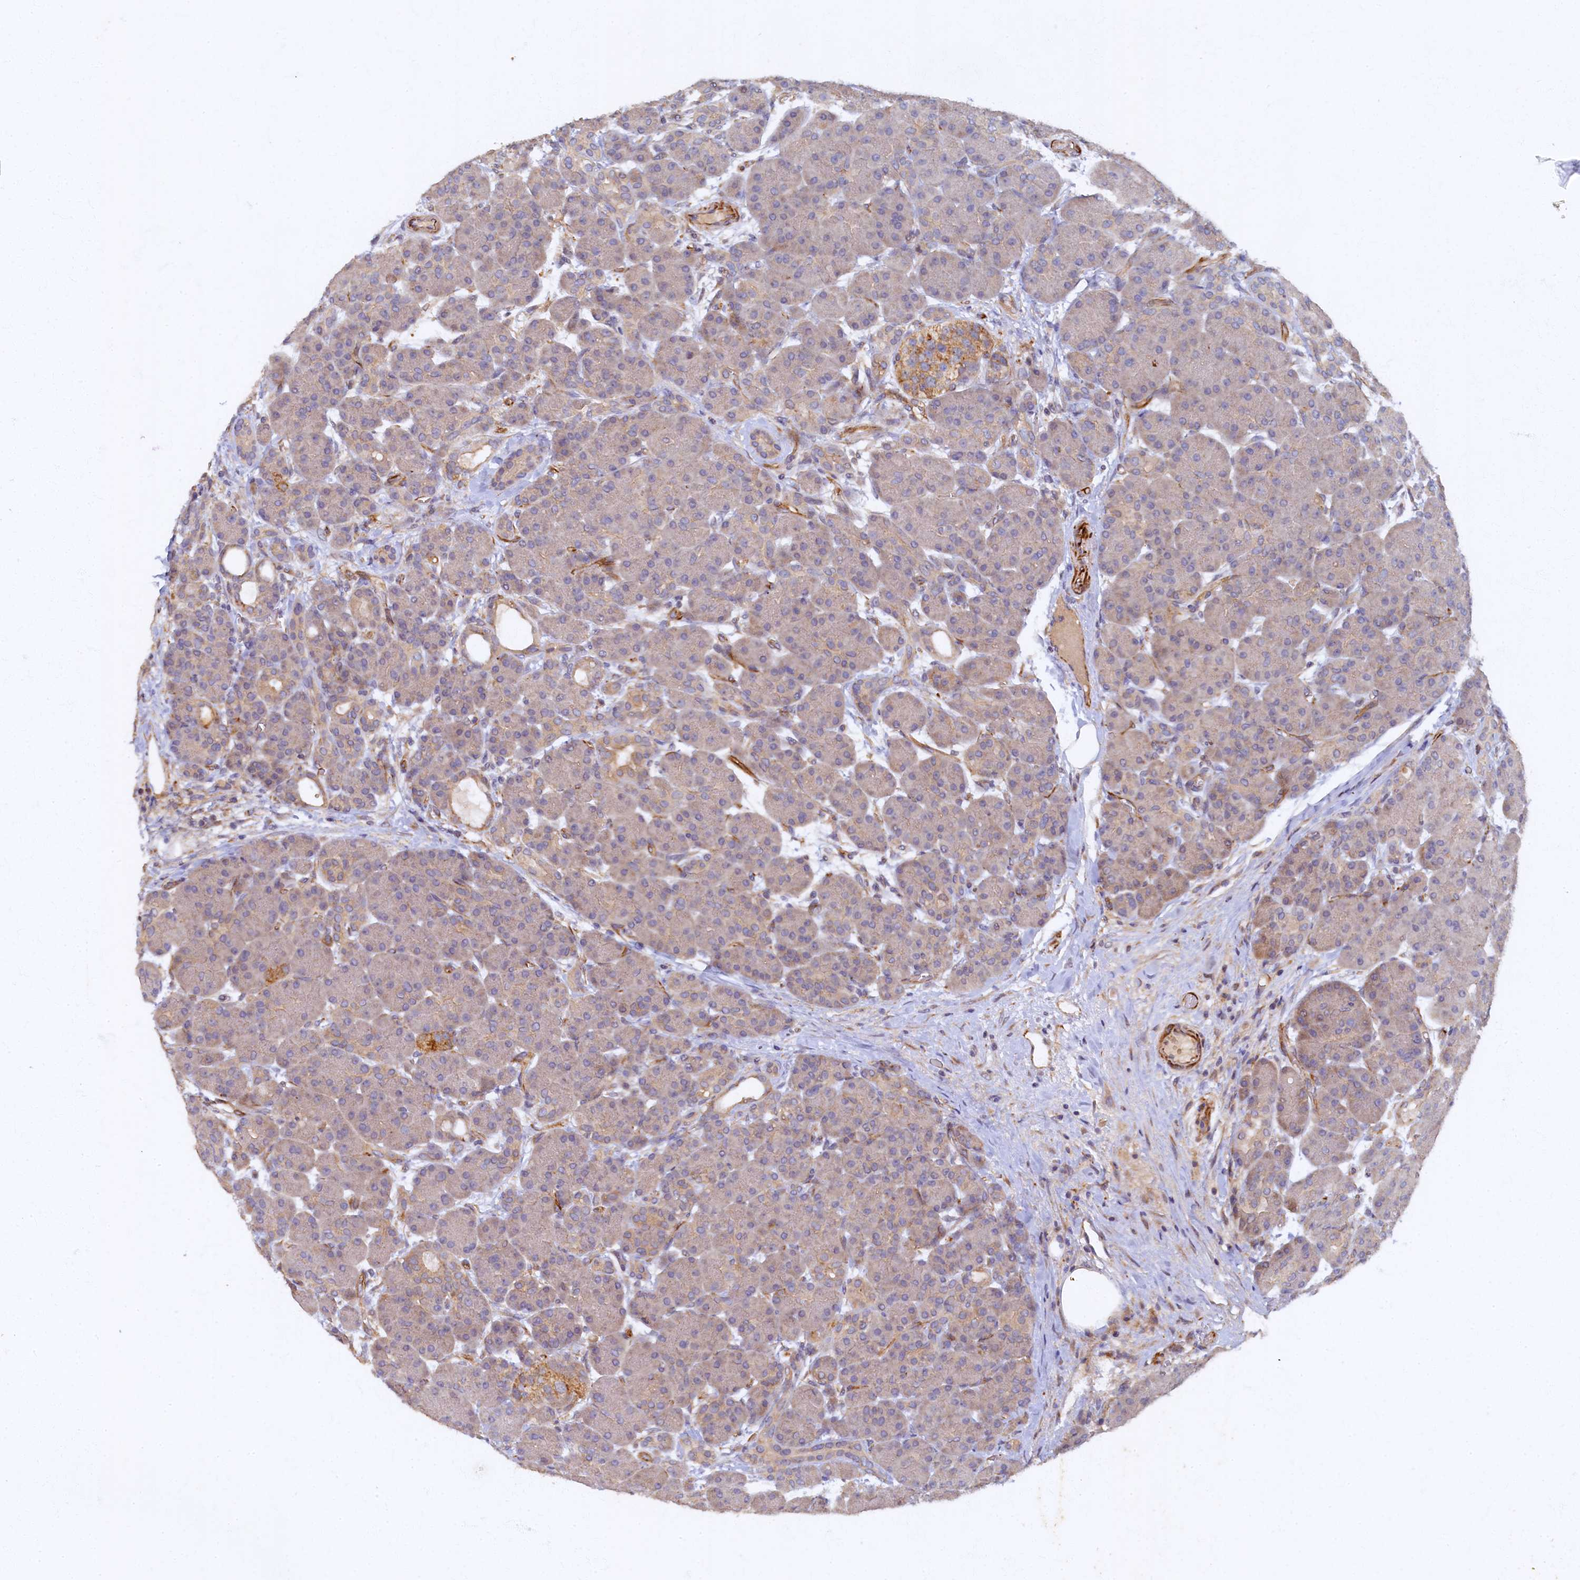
{"staining": {"intensity": "weak", "quantity": ">75%", "location": "cytoplasmic/membranous"}, "tissue": "pancreas", "cell_type": "Exocrine glandular cells", "image_type": "normal", "snomed": [{"axis": "morphology", "description": "Normal tissue, NOS"}, {"axis": "topography", "description": "Pancreas"}], "caption": "Exocrine glandular cells show weak cytoplasmic/membranous positivity in about >75% of cells in benign pancreas.", "gene": "ARL11", "patient": {"sex": "male", "age": 63}}